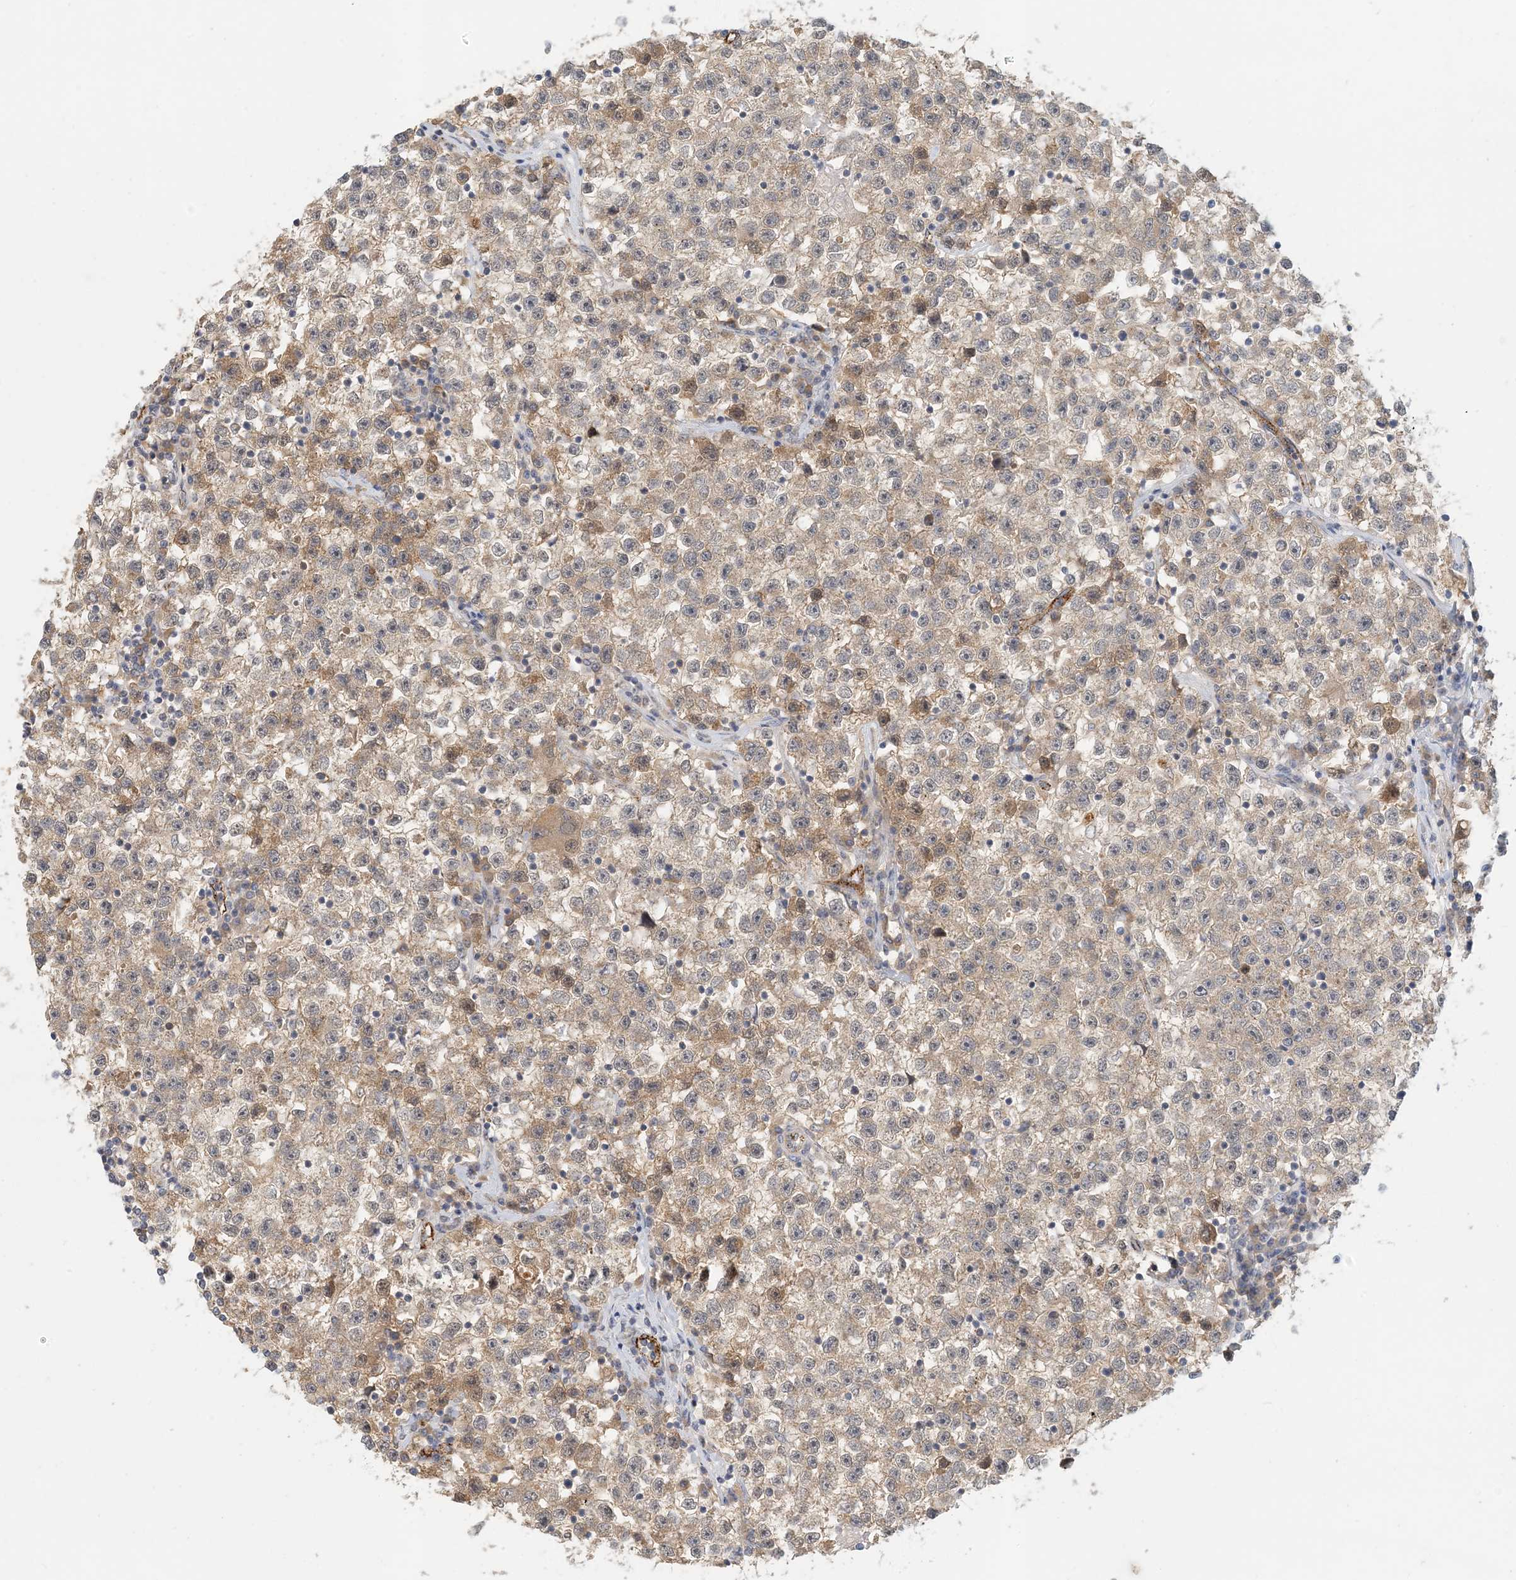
{"staining": {"intensity": "weak", "quantity": ">75%", "location": "cytoplasmic/membranous"}, "tissue": "testis cancer", "cell_type": "Tumor cells", "image_type": "cancer", "snomed": [{"axis": "morphology", "description": "Seminoma, NOS"}, {"axis": "topography", "description": "Testis"}], "caption": "Weak cytoplasmic/membranous staining for a protein is seen in about >75% of tumor cells of seminoma (testis) using immunohistochemistry (IHC).", "gene": "ZBTB3", "patient": {"sex": "male", "age": 22}}